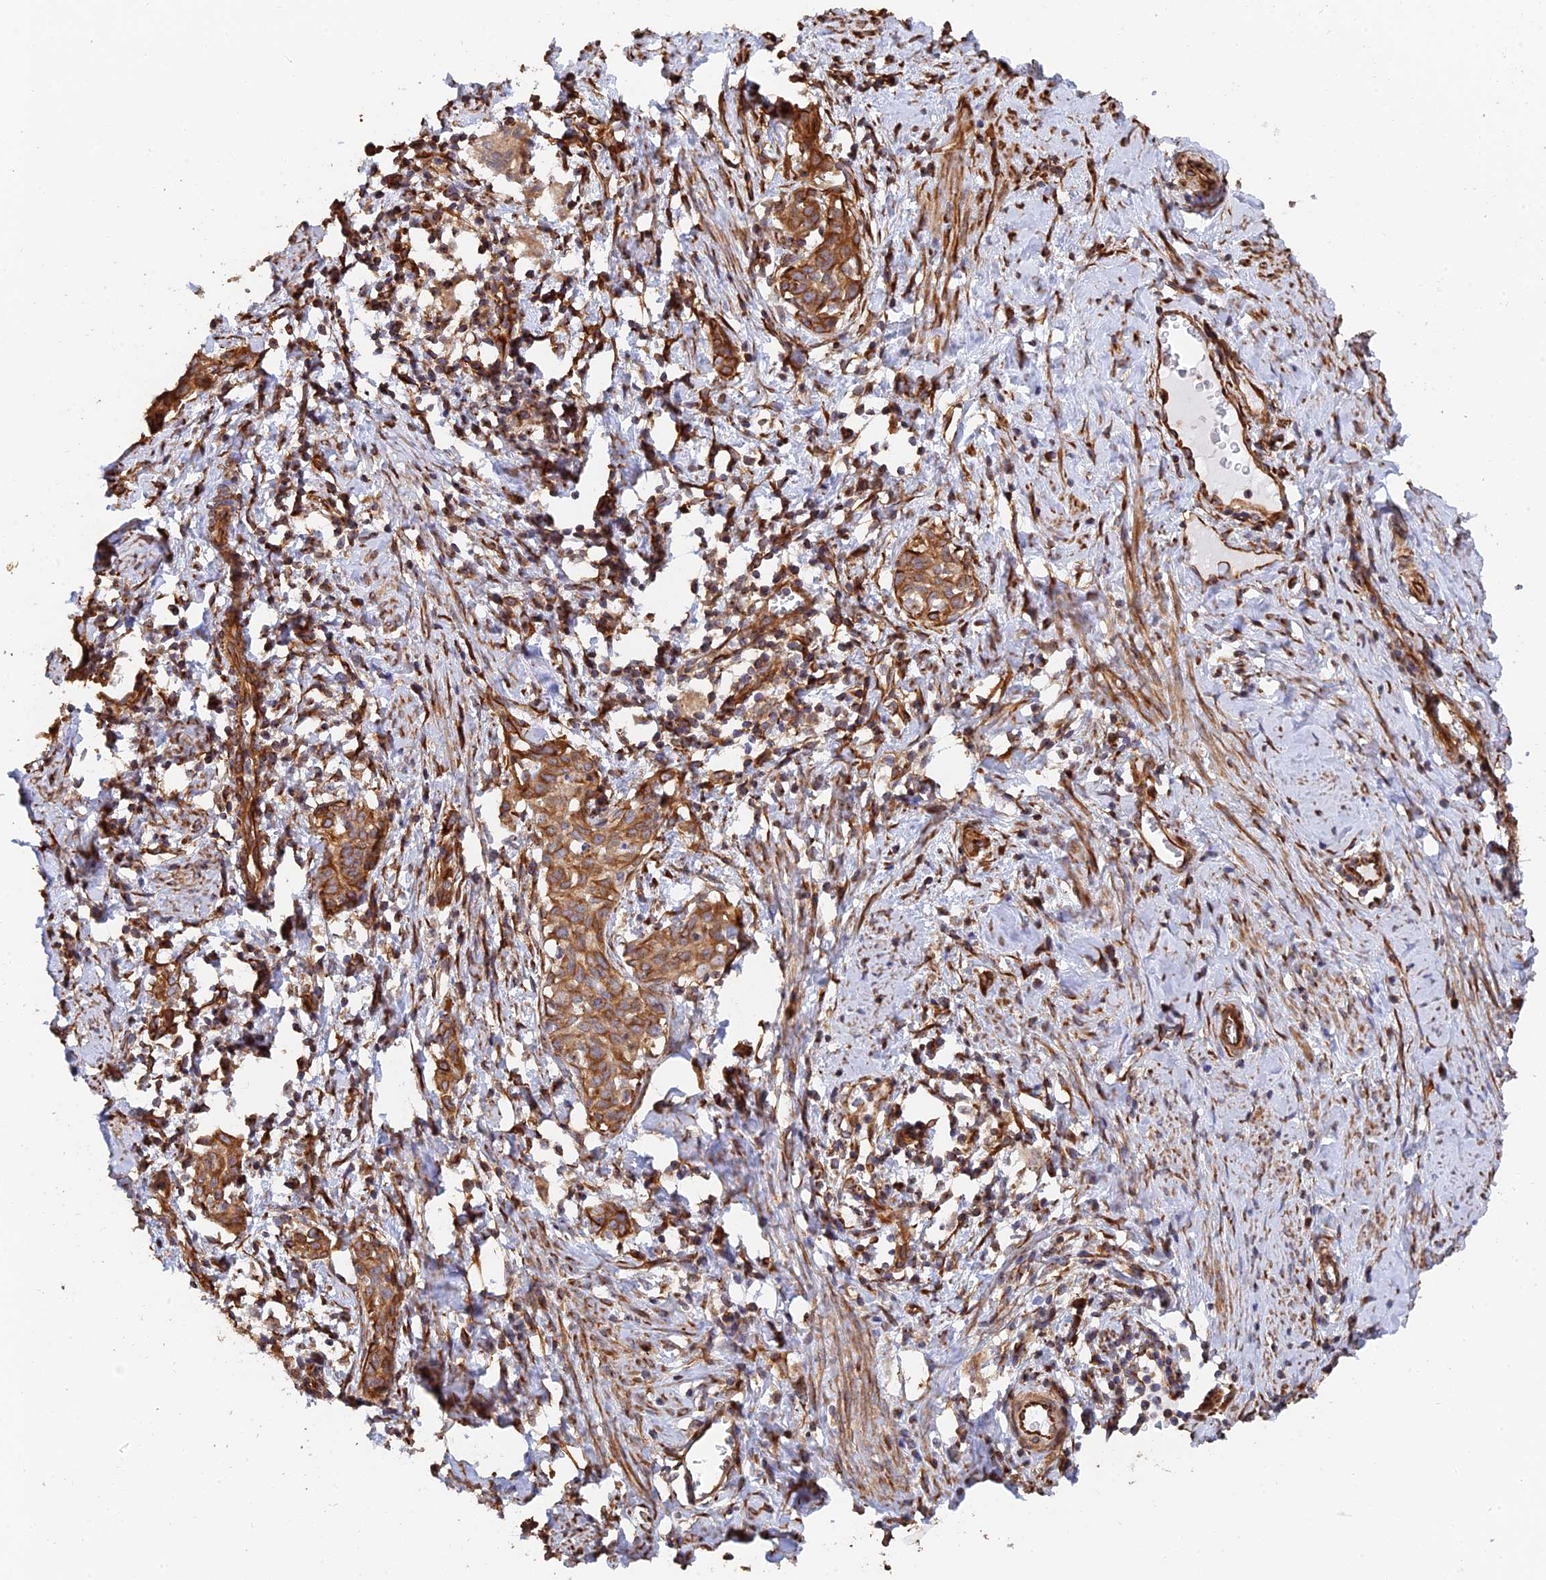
{"staining": {"intensity": "moderate", "quantity": ">75%", "location": "cytoplasmic/membranous"}, "tissue": "cervical cancer", "cell_type": "Tumor cells", "image_type": "cancer", "snomed": [{"axis": "morphology", "description": "Squamous cell carcinoma, NOS"}, {"axis": "topography", "description": "Cervix"}], "caption": "A brown stain highlights moderate cytoplasmic/membranous positivity of a protein in human cervical cancer (squamous cell carcinoma) tumor cells.", "gene": "WBP11", "patient": {"sex": "female", "age": 52}}